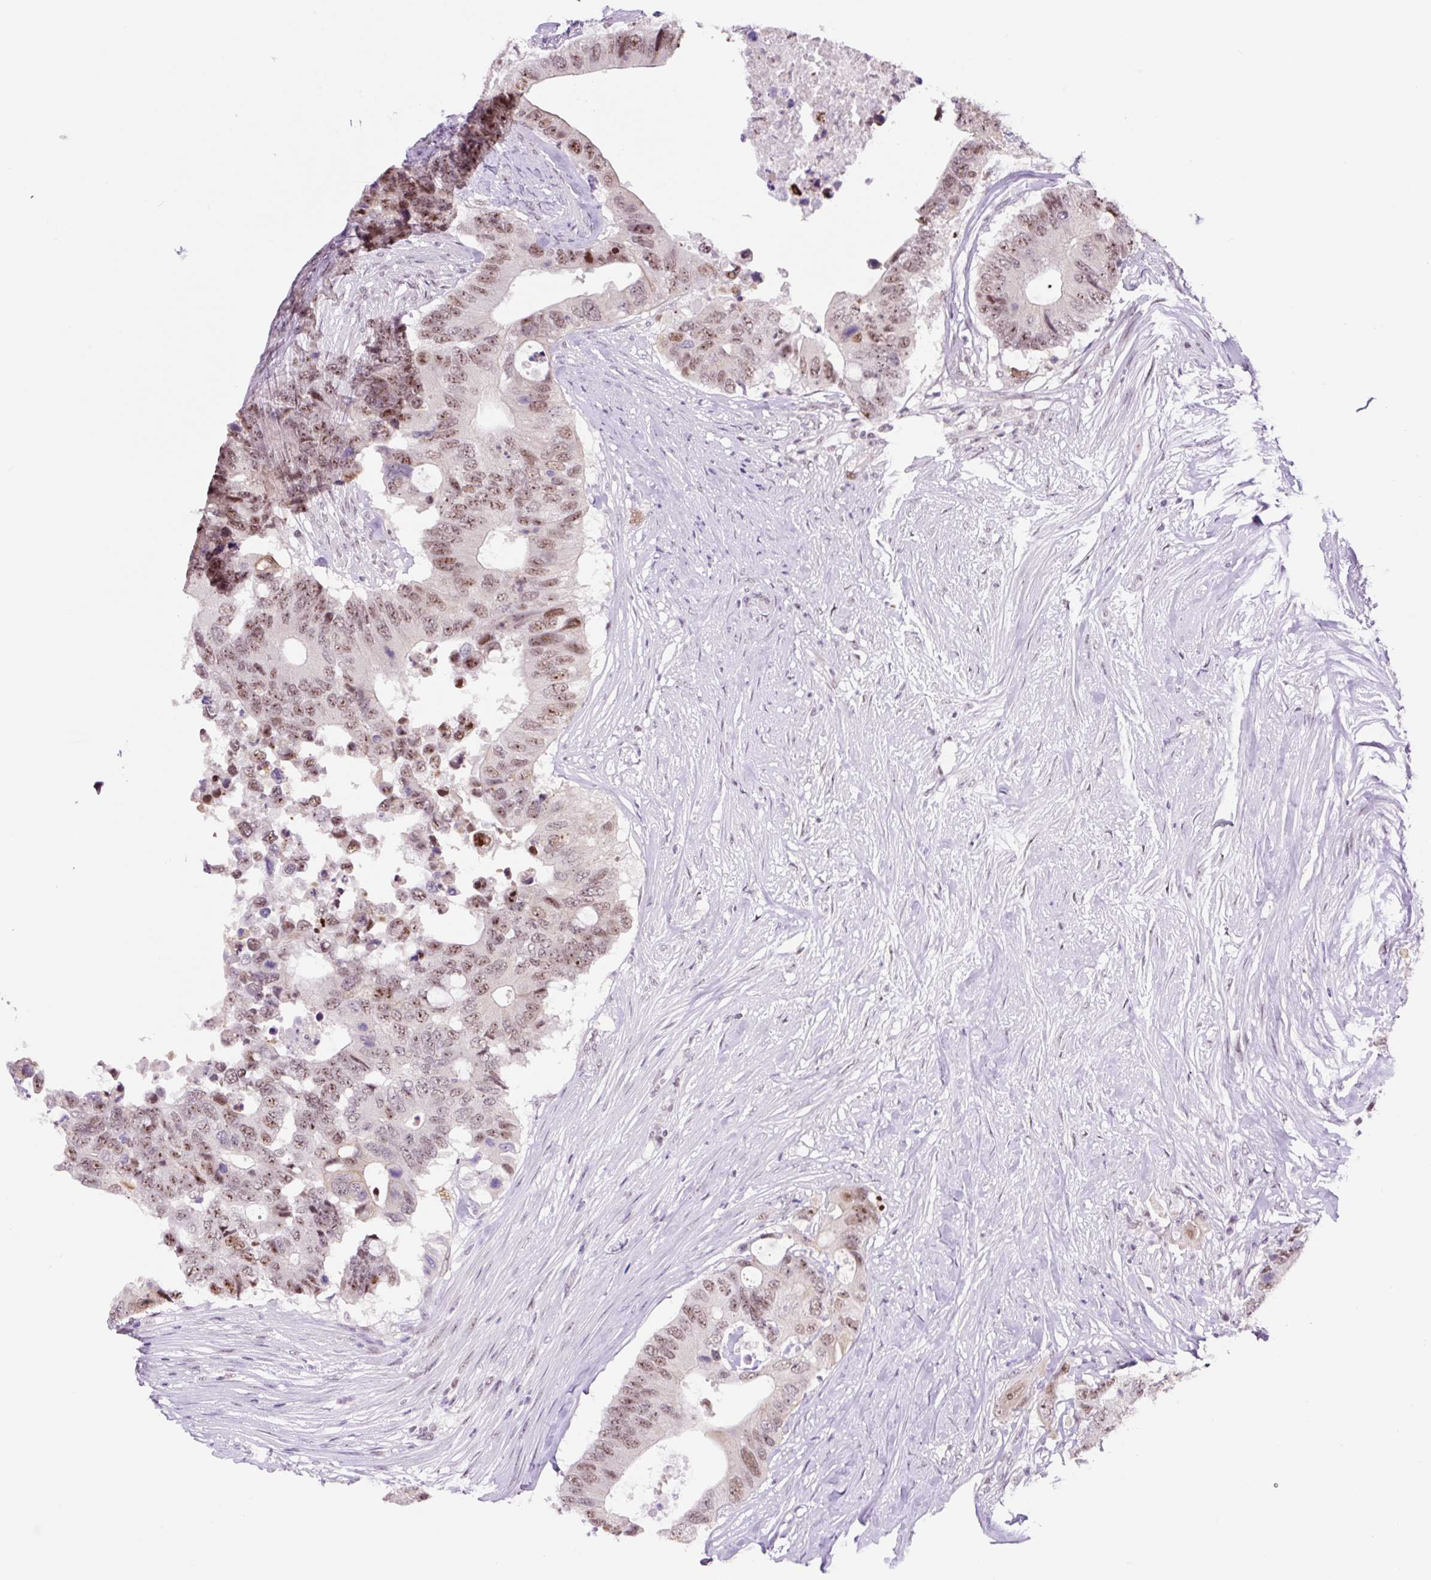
{"staining": {"intensity": "moderate", "quantity": ">75%", "location": "nuclear"}, "tissue": "colorectal cancer", "cell_type": "Tumor cells", "image_type": "cancer", "snomed": [{"axis": "morphology", "description": "Adenocarcinoma, NOS"}, {"axis": "topography", "description": "Colon"}], "caption": "Immunohistochemical staining of colorectal adenocarcinoma demonstrates moderate nuclear protein positivity in about >75% of tumor cells.", "gene": "TAF1A", "patient": {"sex": "male", "age": 71}}